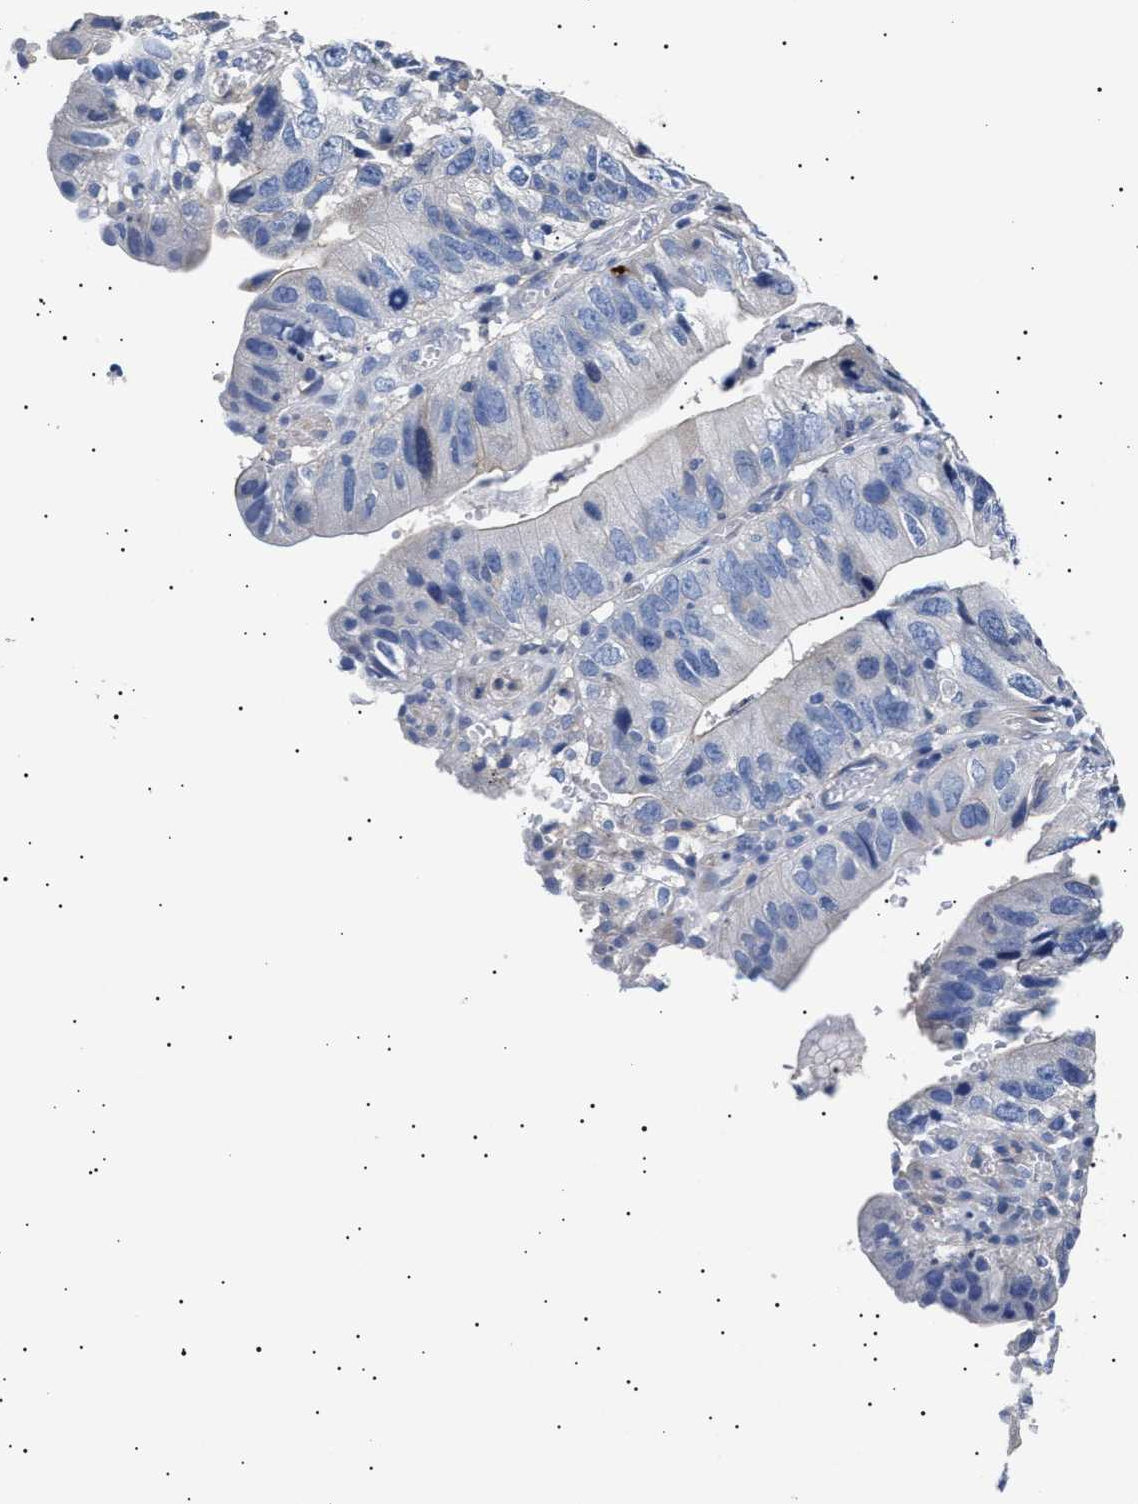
{"staining": {"intensity": "negative", "quantity": "none", "location": "none"}, "tissue": "stomach cancer", "cell_type": "Tumor cells", "image_type": "cancer", "snomed": [{"axis": "morphology", "description": "Adenocarcinoma, NOS"}, {"axis": "topography", "description": "Stomach"}], "caption": "The photomicrograph displays no significant expression in tumor cells of stomach cancer. (DAB immunohistochemistry (IHC) with hematoxylin counter stain).", "gene": "HEMGN", "patient": {"sex": "male", "age": 59}}